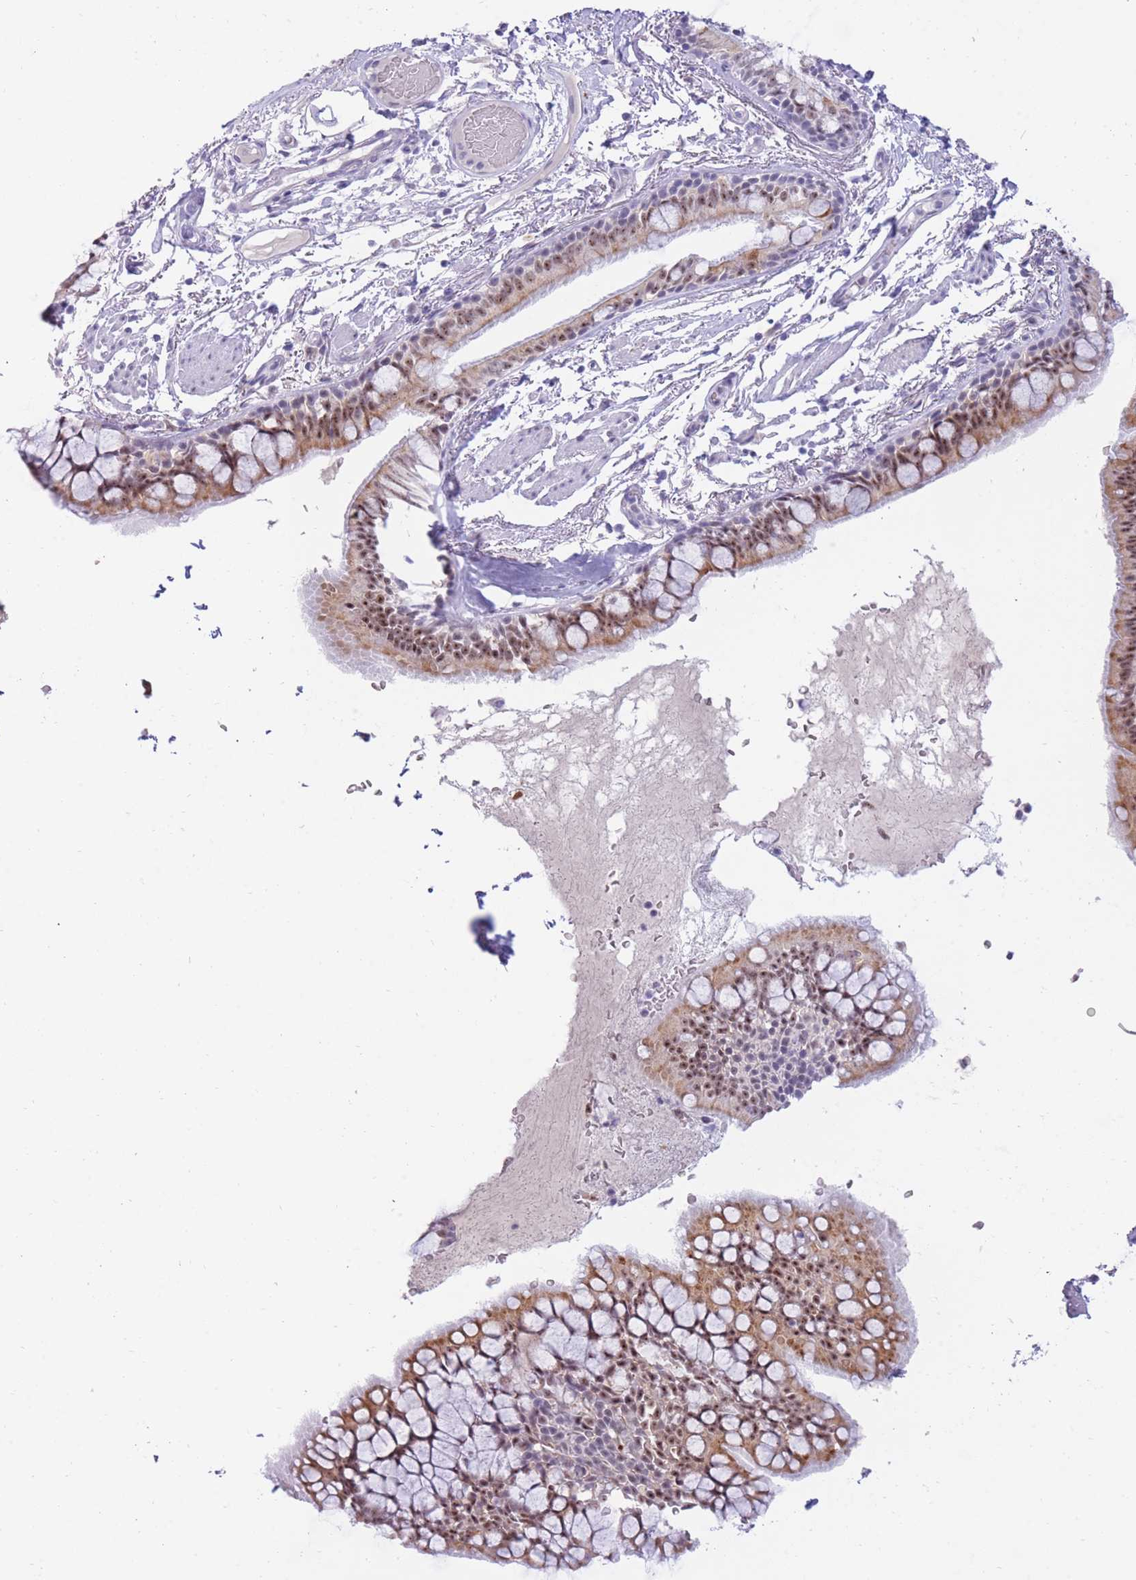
{"staining": {"intensity": "moderate", "quantity": ">75%", "location": "cytoplasmic/membranous,nuclear"}, "tissue": "bronchus", "cell_type": "Respiratory epithelial cells", "image_type": "normal", "snomed": [{"axis": "morphology", "description": "Normal tissue, NOS"}, {"axis": "topography", "description": "Bronchus"}], "caption": "Protein staining exhibits moderate cytoplasmic/membranous,nuclear positivity in approximately >75% of respiratory epithelial cells in benign bronchus. The staining was performed using DAB to visualize the protein expression in brown, while the nuclei were stained in blue with hematoxylin (Magnification: 20x).", "gene": "CYP2B6", "patient": {"sex": "male", "age": 70}}